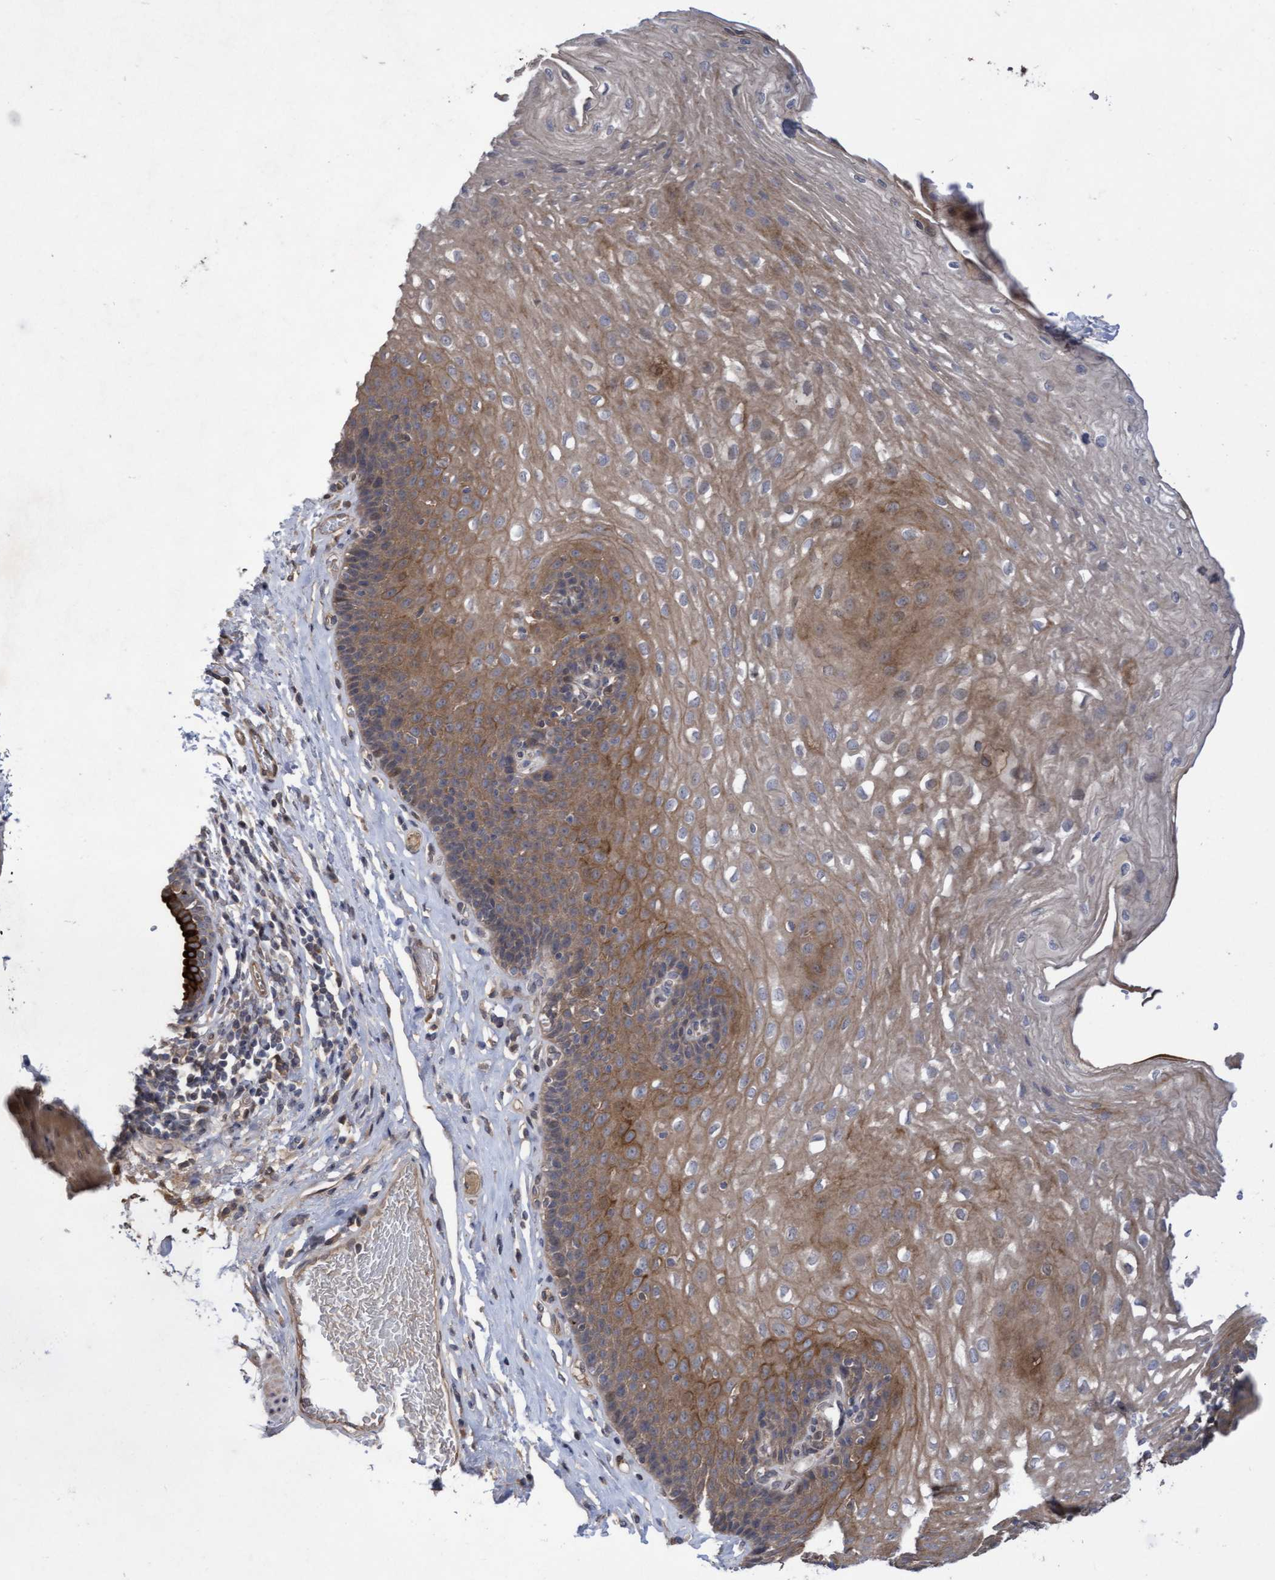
{"staining": {"intensity": "moderate", "quantity": ">75%", "location": "cytoplasmic/membranous"}, "tissue": "esophagus", "cell_type": "Squamous epithelial cells", "image_type": "normal", "snomed": [{"axis": "morphology", "description": "Normal tissue, NOS"}, {"axis": "topography", "description": "Esophagus"}], "caption": "A high-resolution micrograph shows immunohistochemistry staining of unremarkable esophagus, which reveals moderate cytoplasmic/membranous staining in approximately >75% of squamous epithelial cells.", "gene": "COBL", "patient": {"sex": "female", "age": 66}}